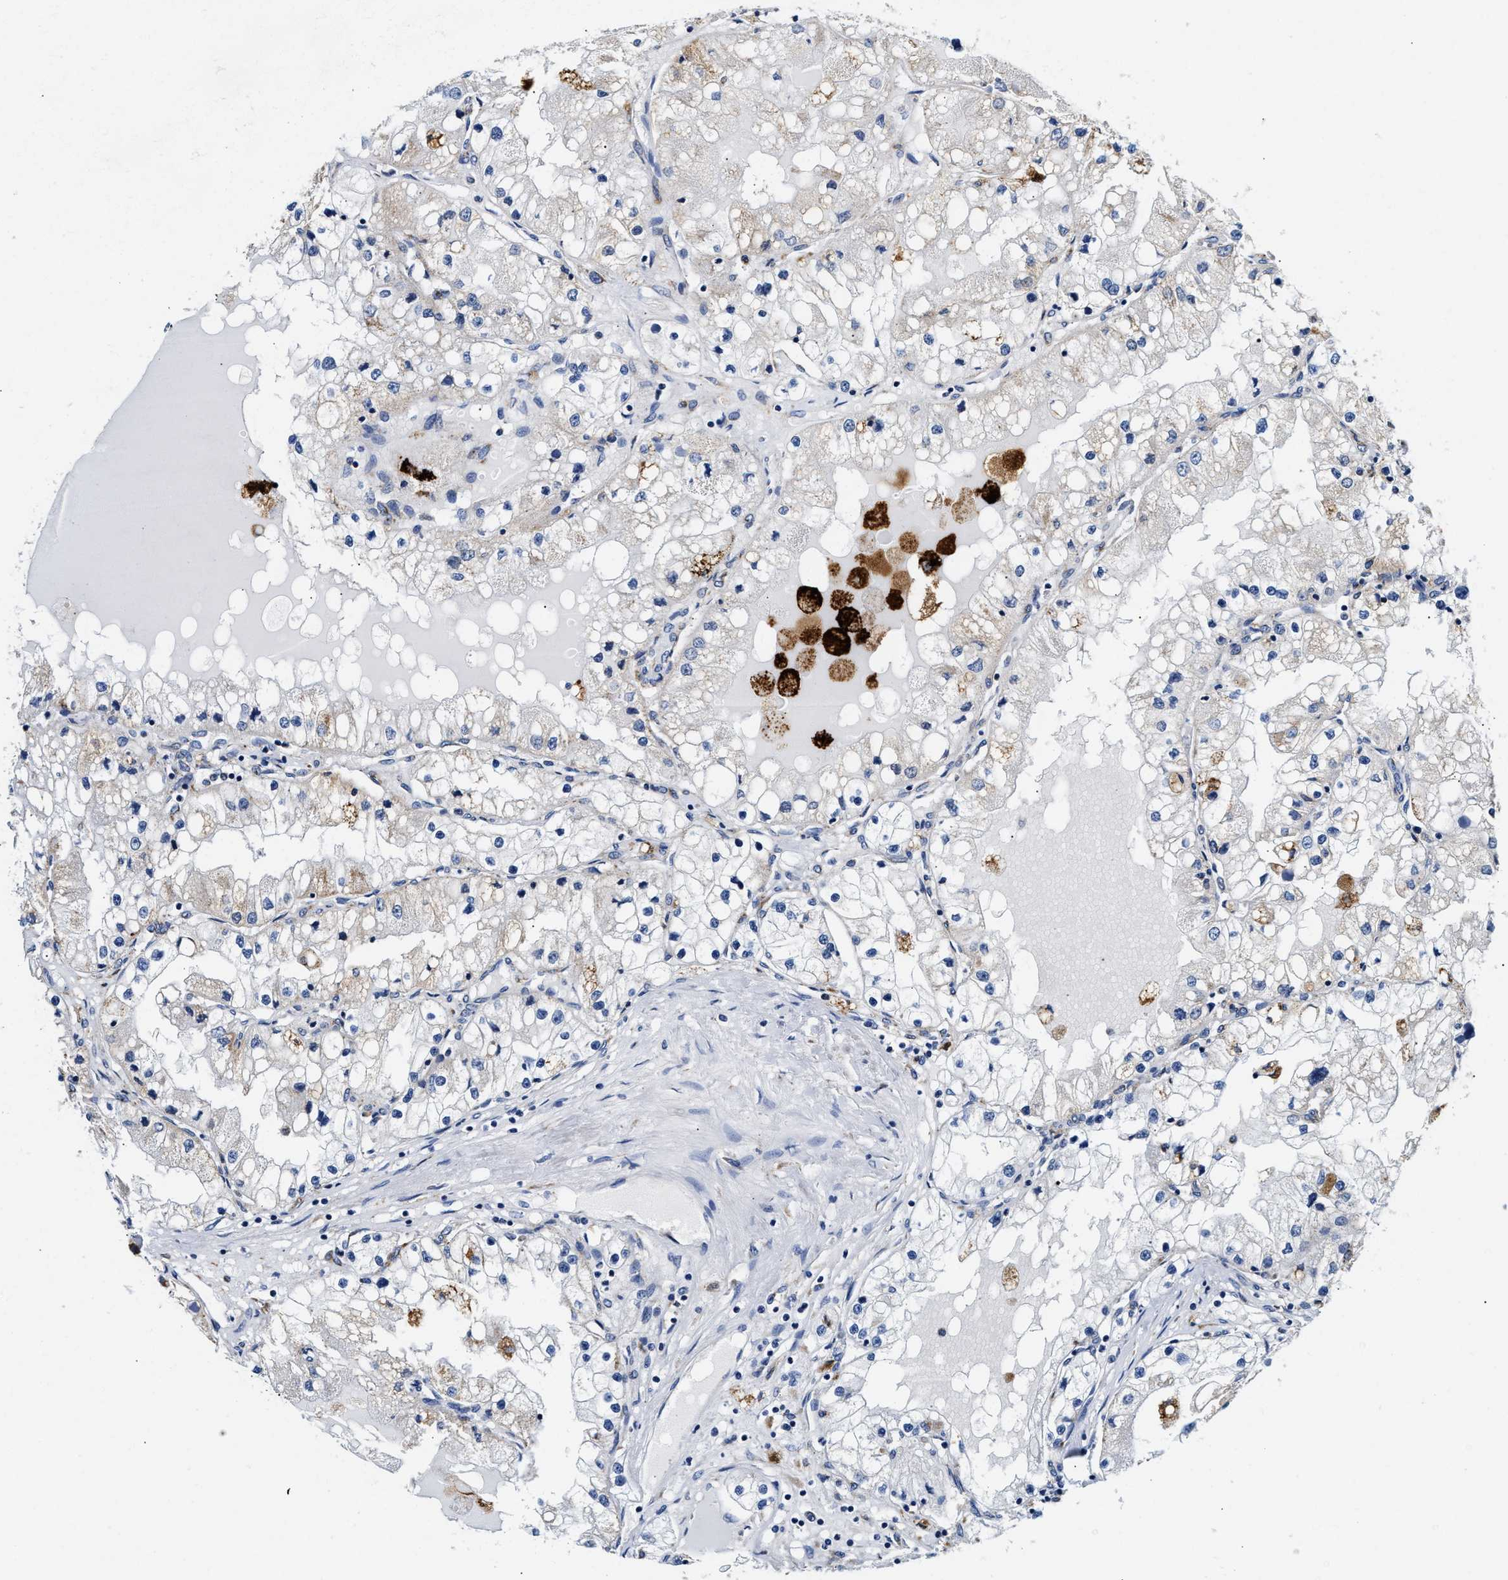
{"staining": {"intensity": "negative", "quantity": "none", "location": "none"}, "tissue": "renal cancer", "cell_type": "Tumor cells", "image_type": "cancer", "snomed": [{"axis": "morphology", "description": "Adenocarcinoma, NOS"}, {"axis": "topography", "description": "Kidney"}], "caption": "Renal cancer was stained to show a protein in brown. There is no significant staining in tumor cells. (DAB IHC, high magnification).", "gene": "ACADVL", "patient": {"sex": "male", "age": 68}}